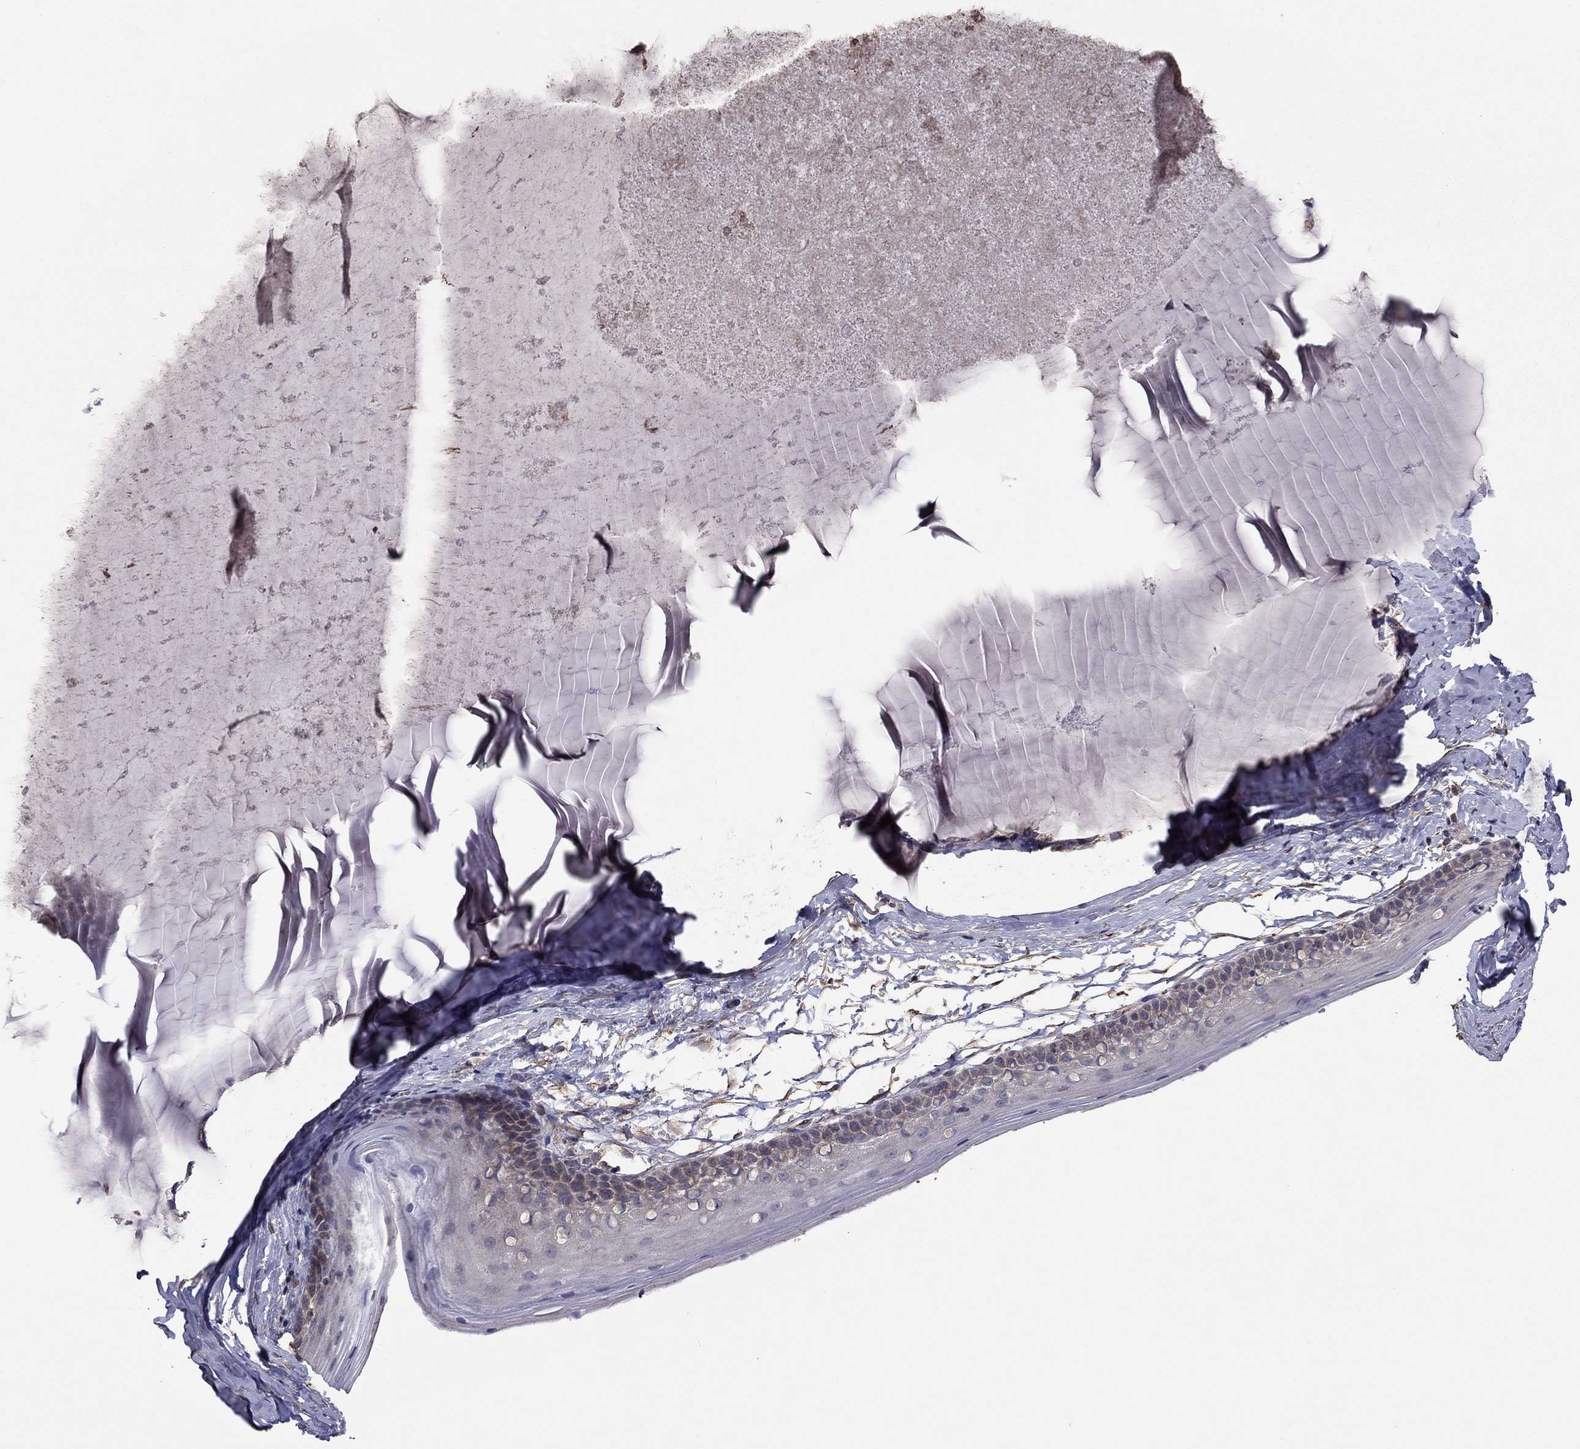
{"staining": {"intensity": "weak", "quantity": "25%-75%", "location": "cytoplasmic/membranous"}, "tissue": "cervix", "cell_type": "Glandular cells", "image_type": "normal", "snomed": [{"axis": "morphology", "description": "Normal tissue, NOS"}, {"axis": "topography", "description": "Cervix"}], "caption": "A micrograph of human cervix stained for a protein demonstrates weak cytoplasmic/membranous brown staining in glandular cells.", "gene": "FLT4", "patient": {"sex": "female", "age": 40}}